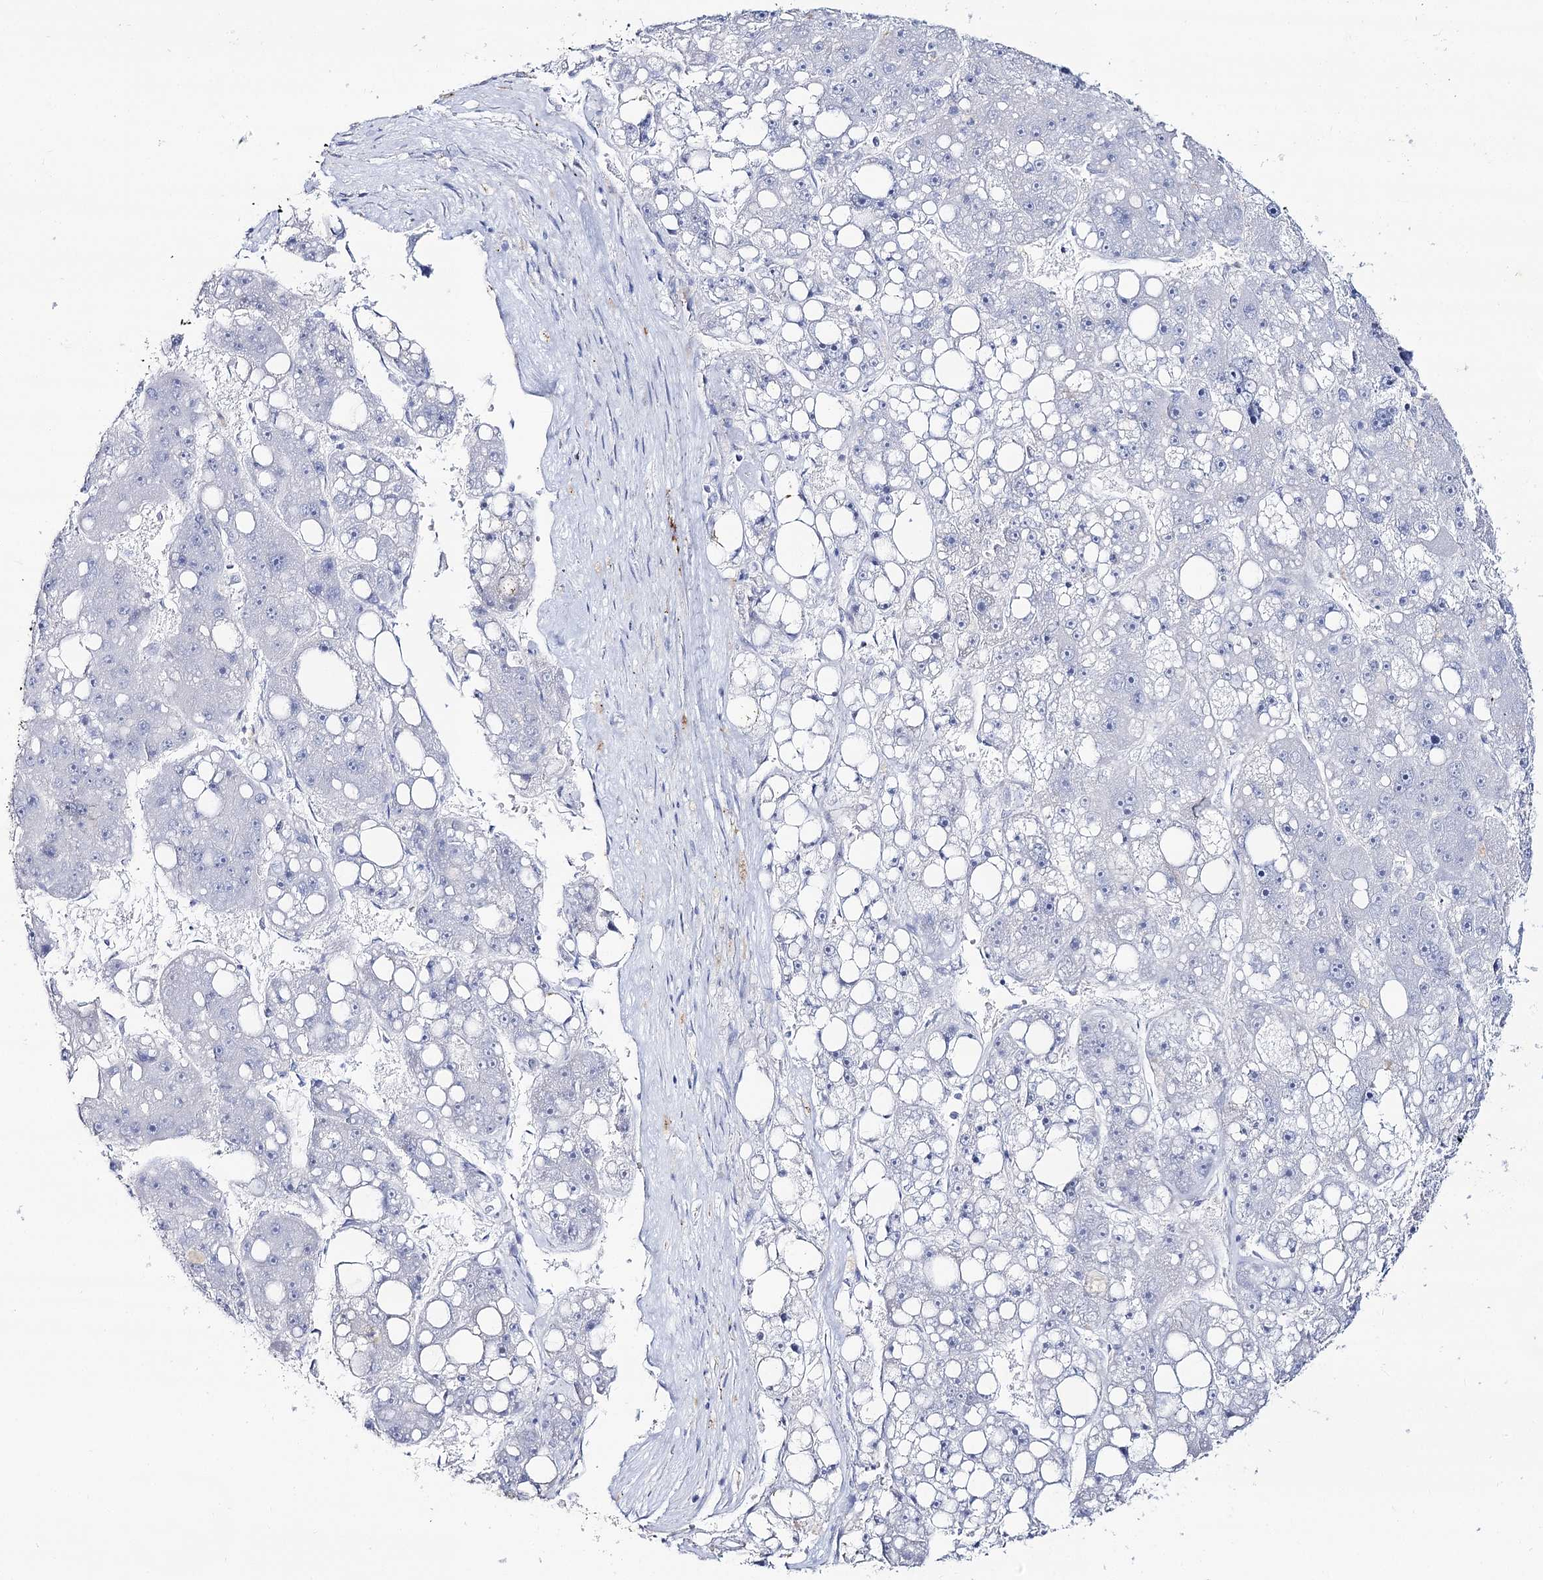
{"staining": {"intensity": "negative", "quantity": "none", "location": "none"}, "tissue": "liver cancer", "cell_type": "Tumor cells", "image_type": "cancer", "snomed": [{"axis": "morphology", "description": "Carcinoma, Hepatocellular, NOS"}, {"axis": "topography", "description": "Liver"}], "caption": "A histopathology image of human hepatocellular carcinoma (liver) is negative for staining in tumor cells.", "gene": "SLC3A1", "patient": {"sex": "female", "age": 61}}